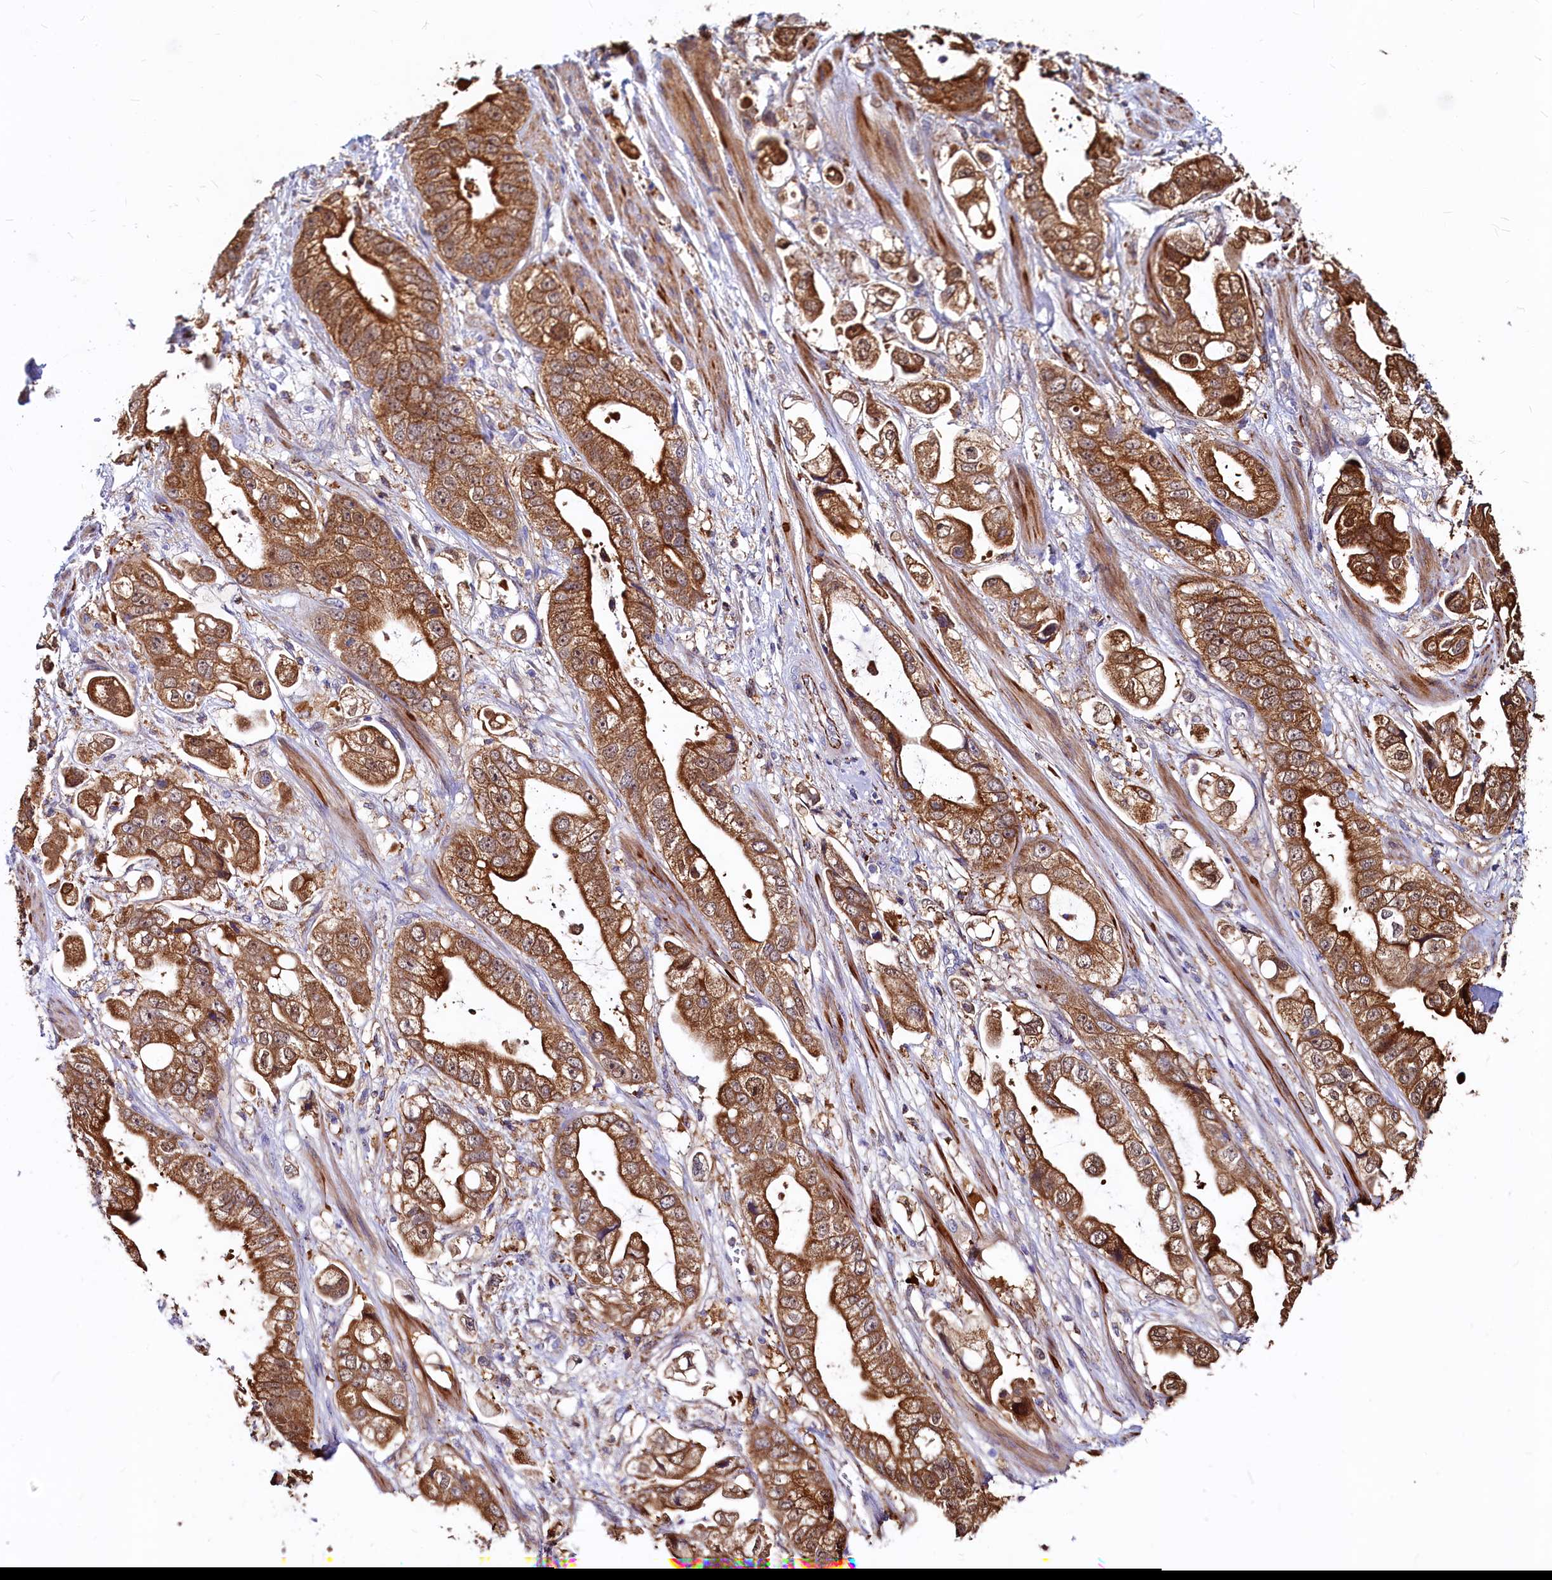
{"staining": {"intensity": "strong", "quantity": ">75%", "location": "cytoplasmic/membranous"}, "tissue": "stomach cancer", "cell_type": "Tumor cells", "image_type": "cancer", "snomed": [{"axis": "morphology", "description": "Adenocarcinoma, NOS"}, {"axis": "topography", "description": "Stomach"}], "caption": "Immunohistochemical staining of stomach cancer (adenocarcinoma) displays high levels of strong cytoplasmic/membranous protein positivity in approximately >75% of tumor cells.", "gene": "ASTE1", "patient": {"sex": "male", "age": 62}}